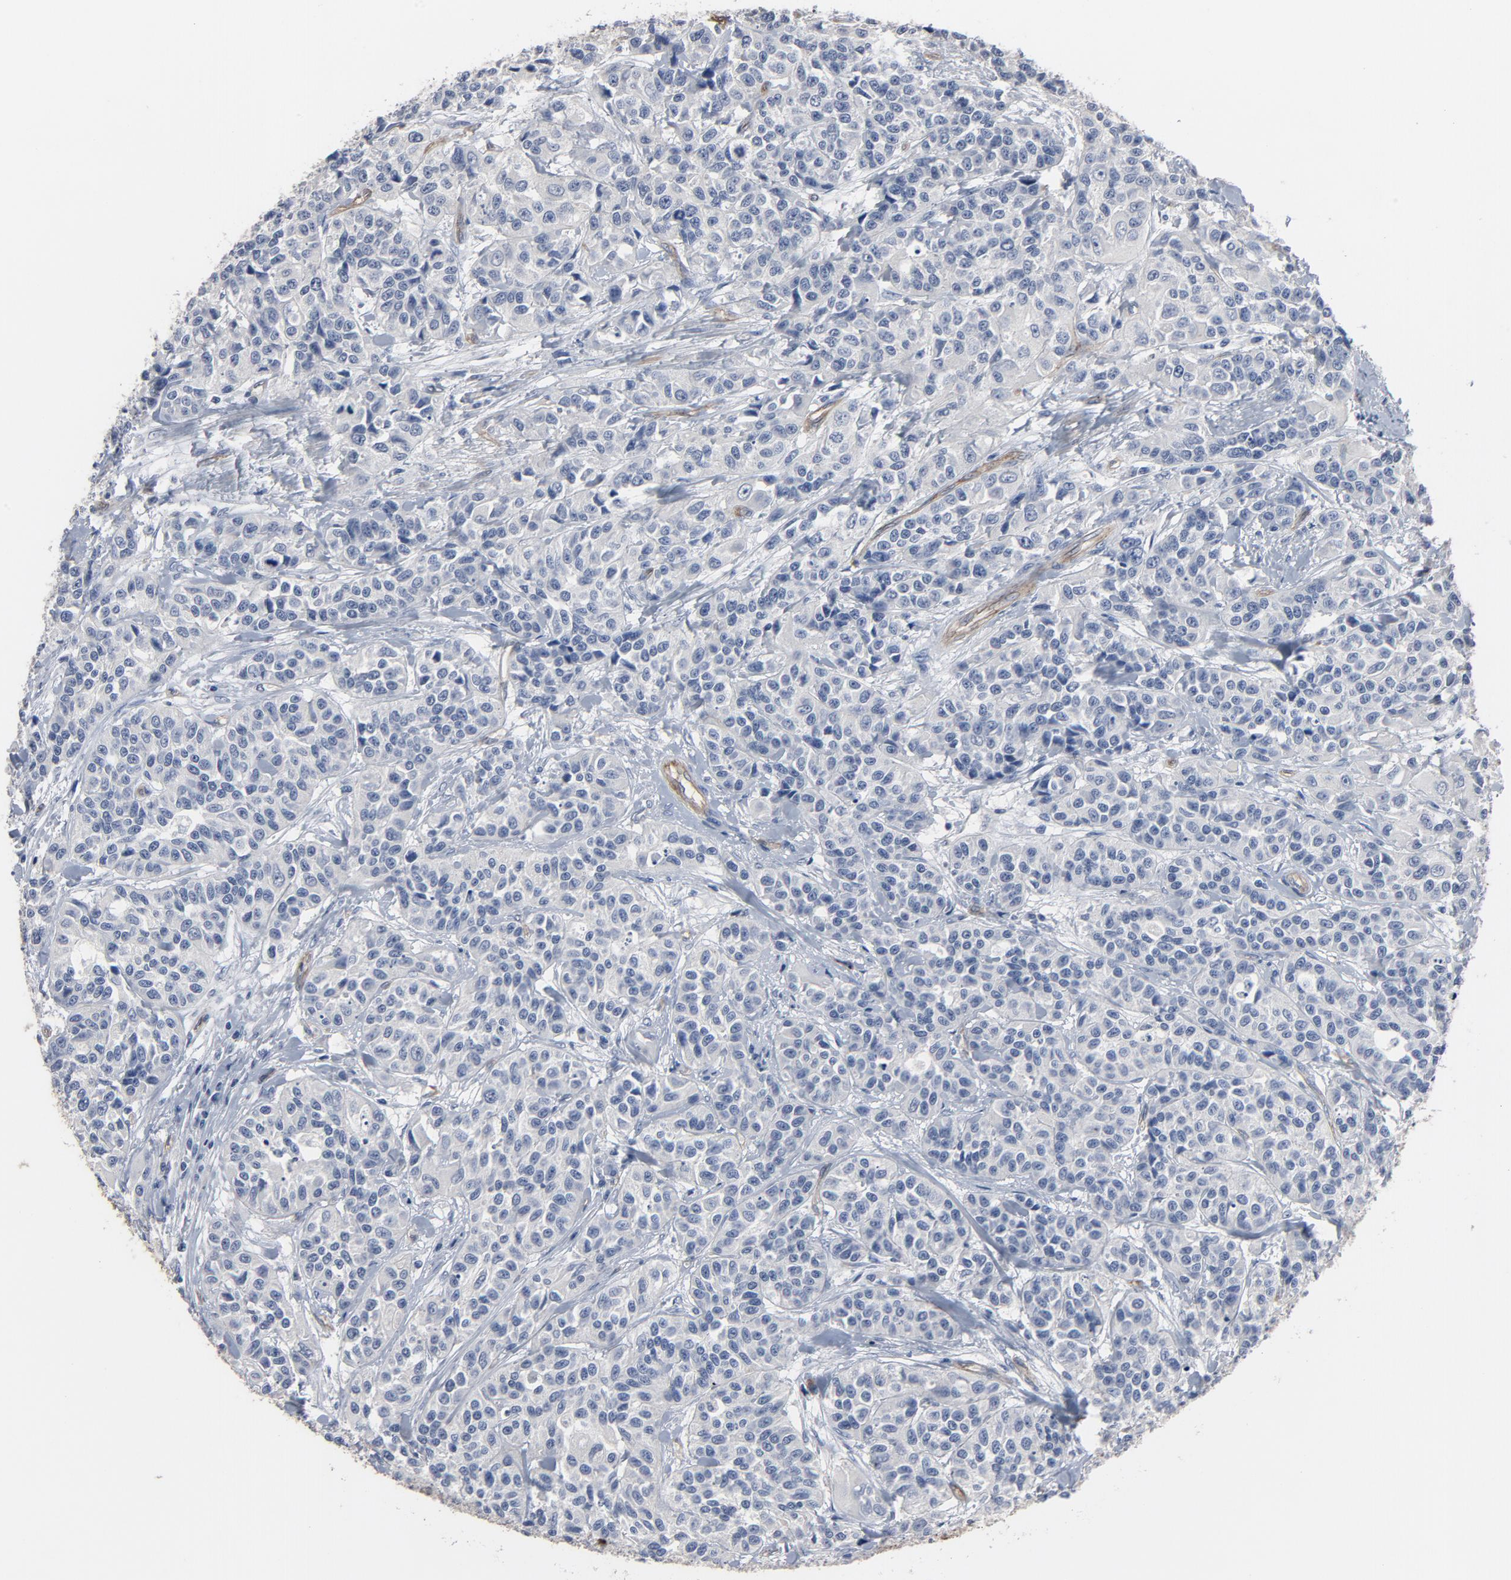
{"staining": {"intensity": "negative", "quantity": "none", "location": "none"}, "tissue": "urothelial cancer", "cell_type": "Tumor cells", "image_type": "cancer", "snomed": [{"axis": "morphology", "description": "Urothelial carcinoma, High grade"}, {"axis": "topography", "description": "Urinary bladder"}], "caption": "An immunohistochemistry micrograph of urothelial cancer is shown. There is no staining in tumor cells of urothelial cancer.", "gene": "KDR", "patient": {"sex": "female", "age": 81}}